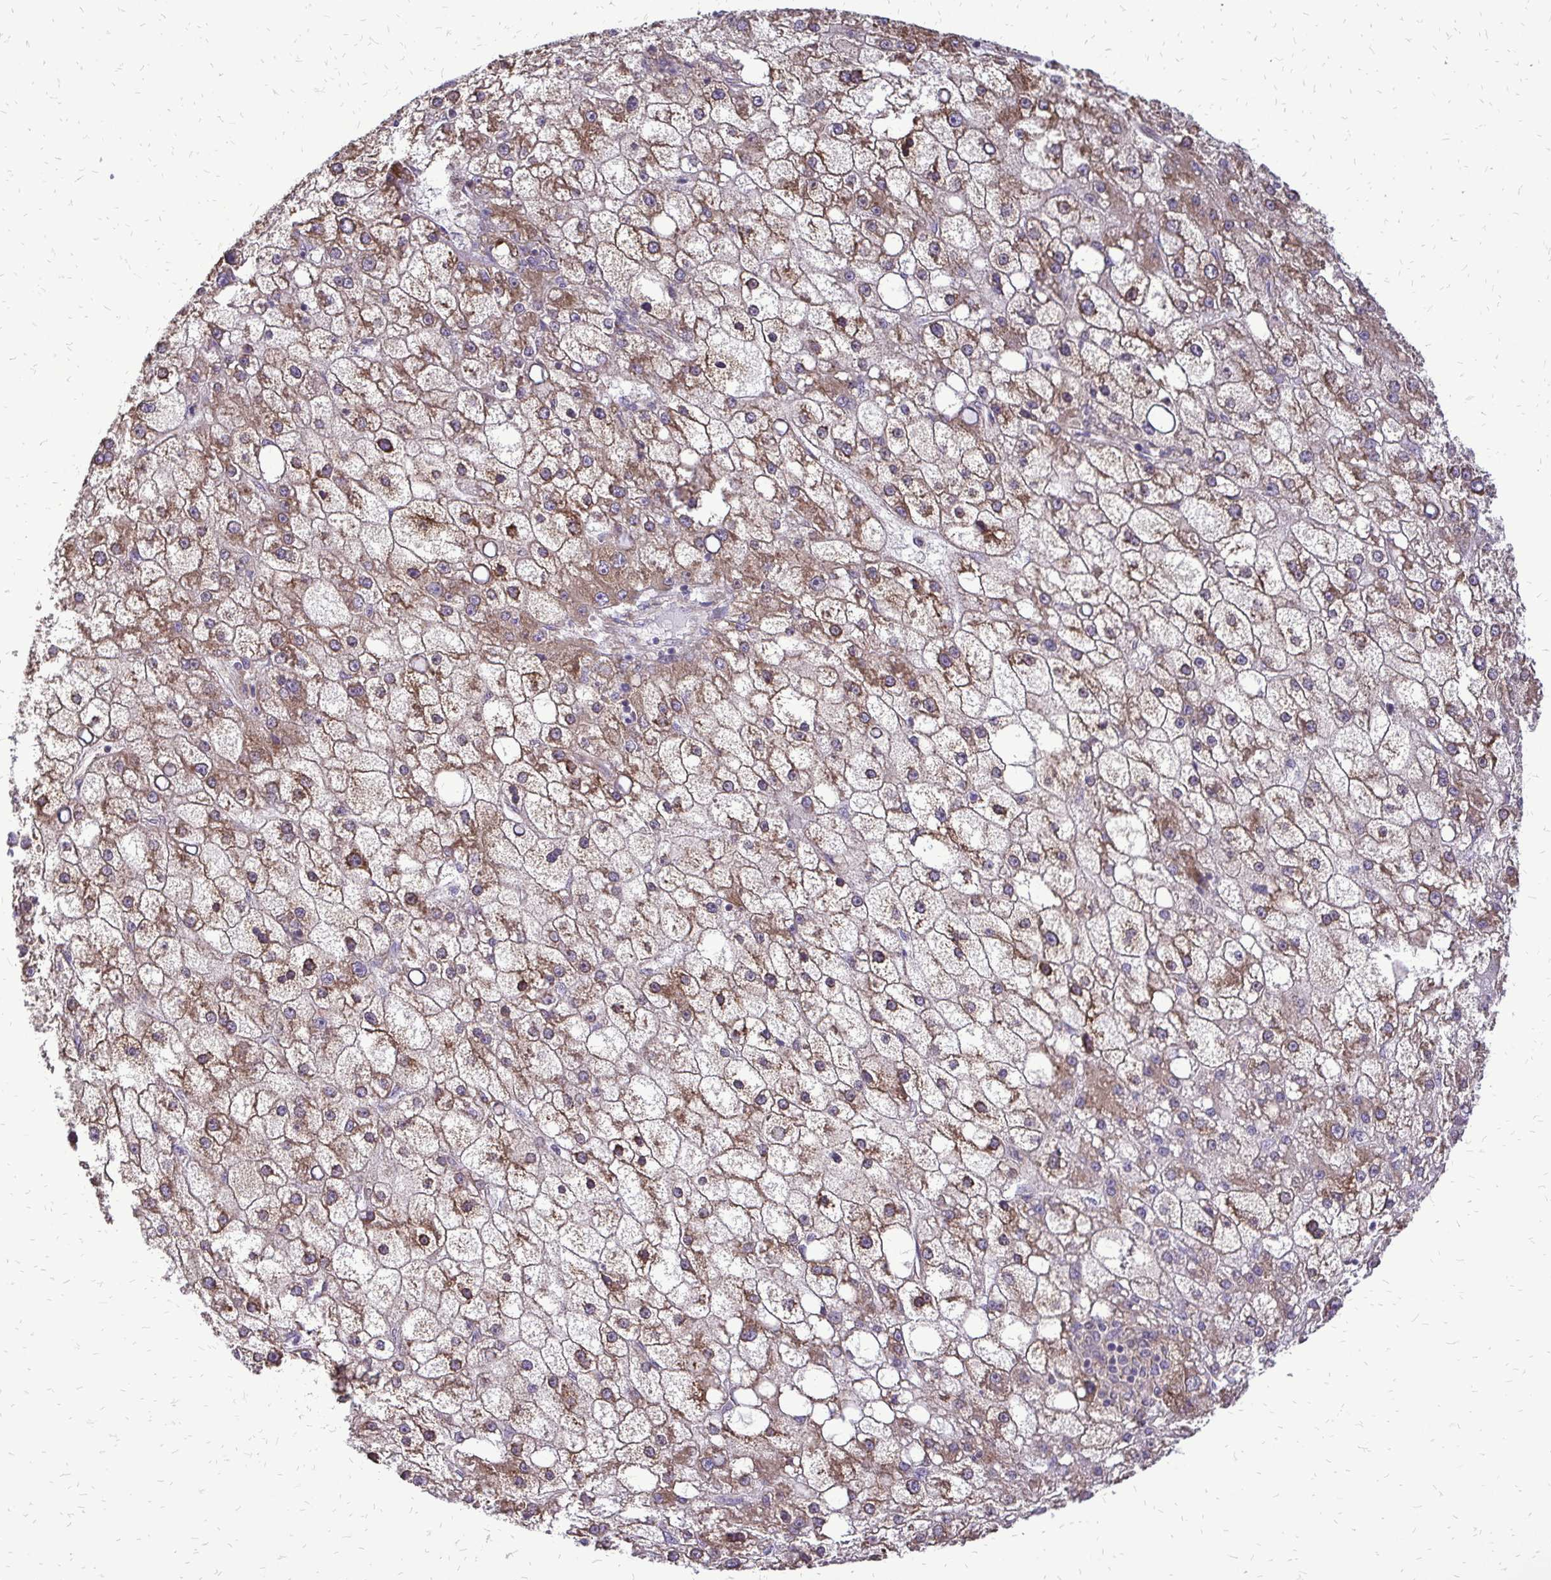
{"staining": {"intensity": "moderate", "quantity": "25%-75%", "location": "cytoplasmic/membranous"}, "tissue": "liver cancer", "cell_type": "Tumor cells", "image_type": "cancer", "snomed": [{"axis": "morphology", "description": "Carcinoma, Hepatocellular, NOS"}, {"axis": "topography", "description": "Liver"}], "caption": "Protein analysis of liver cancer tissue demonstrates moderate cytoplasmic/membranous positivity in about 25%-75% of tumor cells.", "gene": "RPS3", "patient": {"sex": "male", "age": 67}}